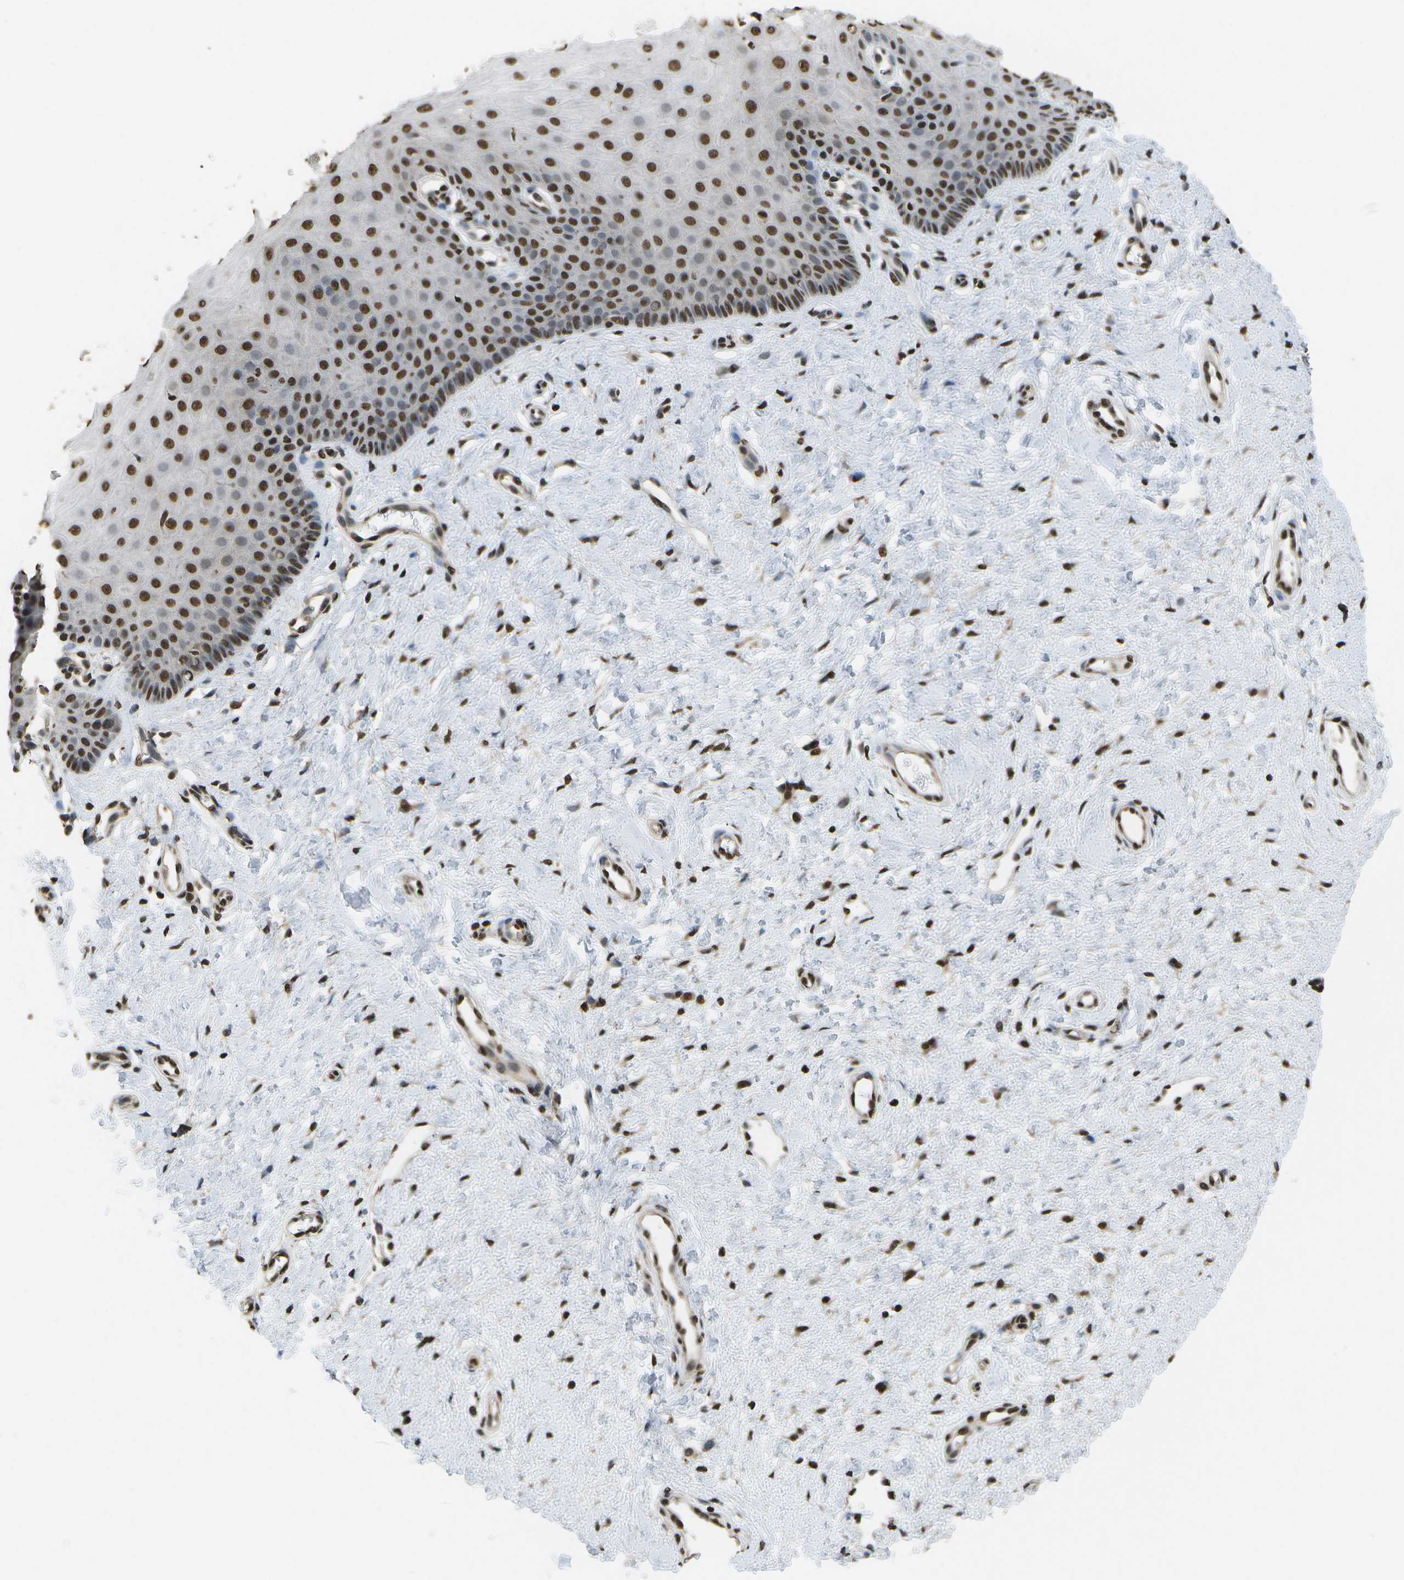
{"staining": {"intensity": "strong", "quantity": ">75%", "location": "cytoplasmic/membranous,nuclear"}, "tissue": "cervix", "cell_type": "Glandular cells", "image_type": "normal", "snomed": [{"axis": "morphology", "description": "Normal tissue, NOS"}, {"axis": "topography", "description": "Cervix"}], "caption": "This photomicrograph exhibits immunohistochemistry staining of unremarkable human cervix, with high strong cytoplasmic/membranous,nuclear staining in approximately >75% of glandular cells.", "gene": "SPEN", "patient": {"sex": "female", "age": 55}}